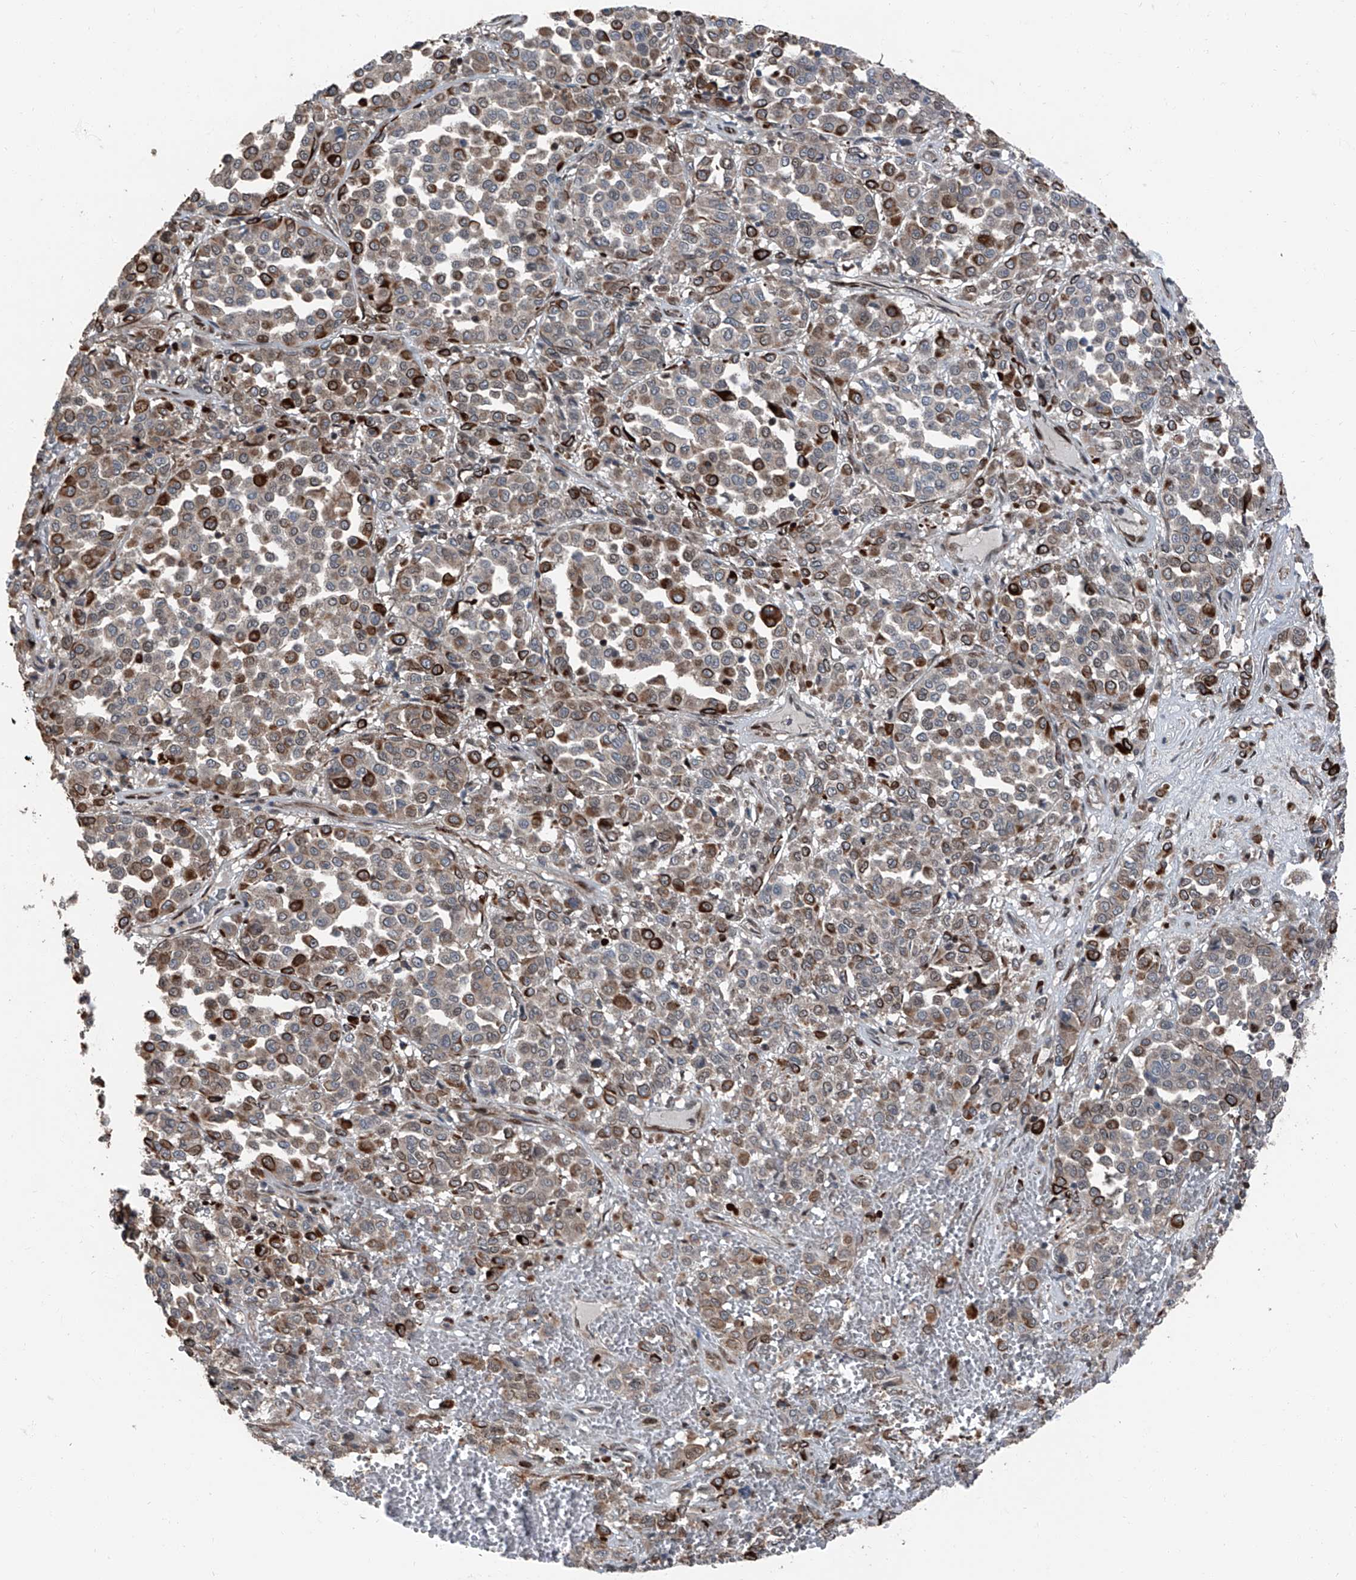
{"staining": {"intensity": "strong", "quantity": "25%-75%", "location": "cytoplasmic/membranous"}, "tissue": "melanoma", "cell_type": "Tumor cells", "image_type": "cancer", "snomed": [{"axis": "morphology", "description": "Malignant melanoma, Metastatic site"}, {"axis": "topography", "description": "Pancreas"}], "caption": "Brown immunohistochemical staining in human malignant melanoma (metastatic site) displays strong cytoplasmic/membranous expression in approximately 25%-75% of tumor cells. The protein is stained brown, and the nuclei are stained in blue (DAB (3,3'-diaminobenzidine) IHC with brightfield microscopy, high magnification).", "gene": "FKBP5", "patient": {"sex": "female", "age": 30}}